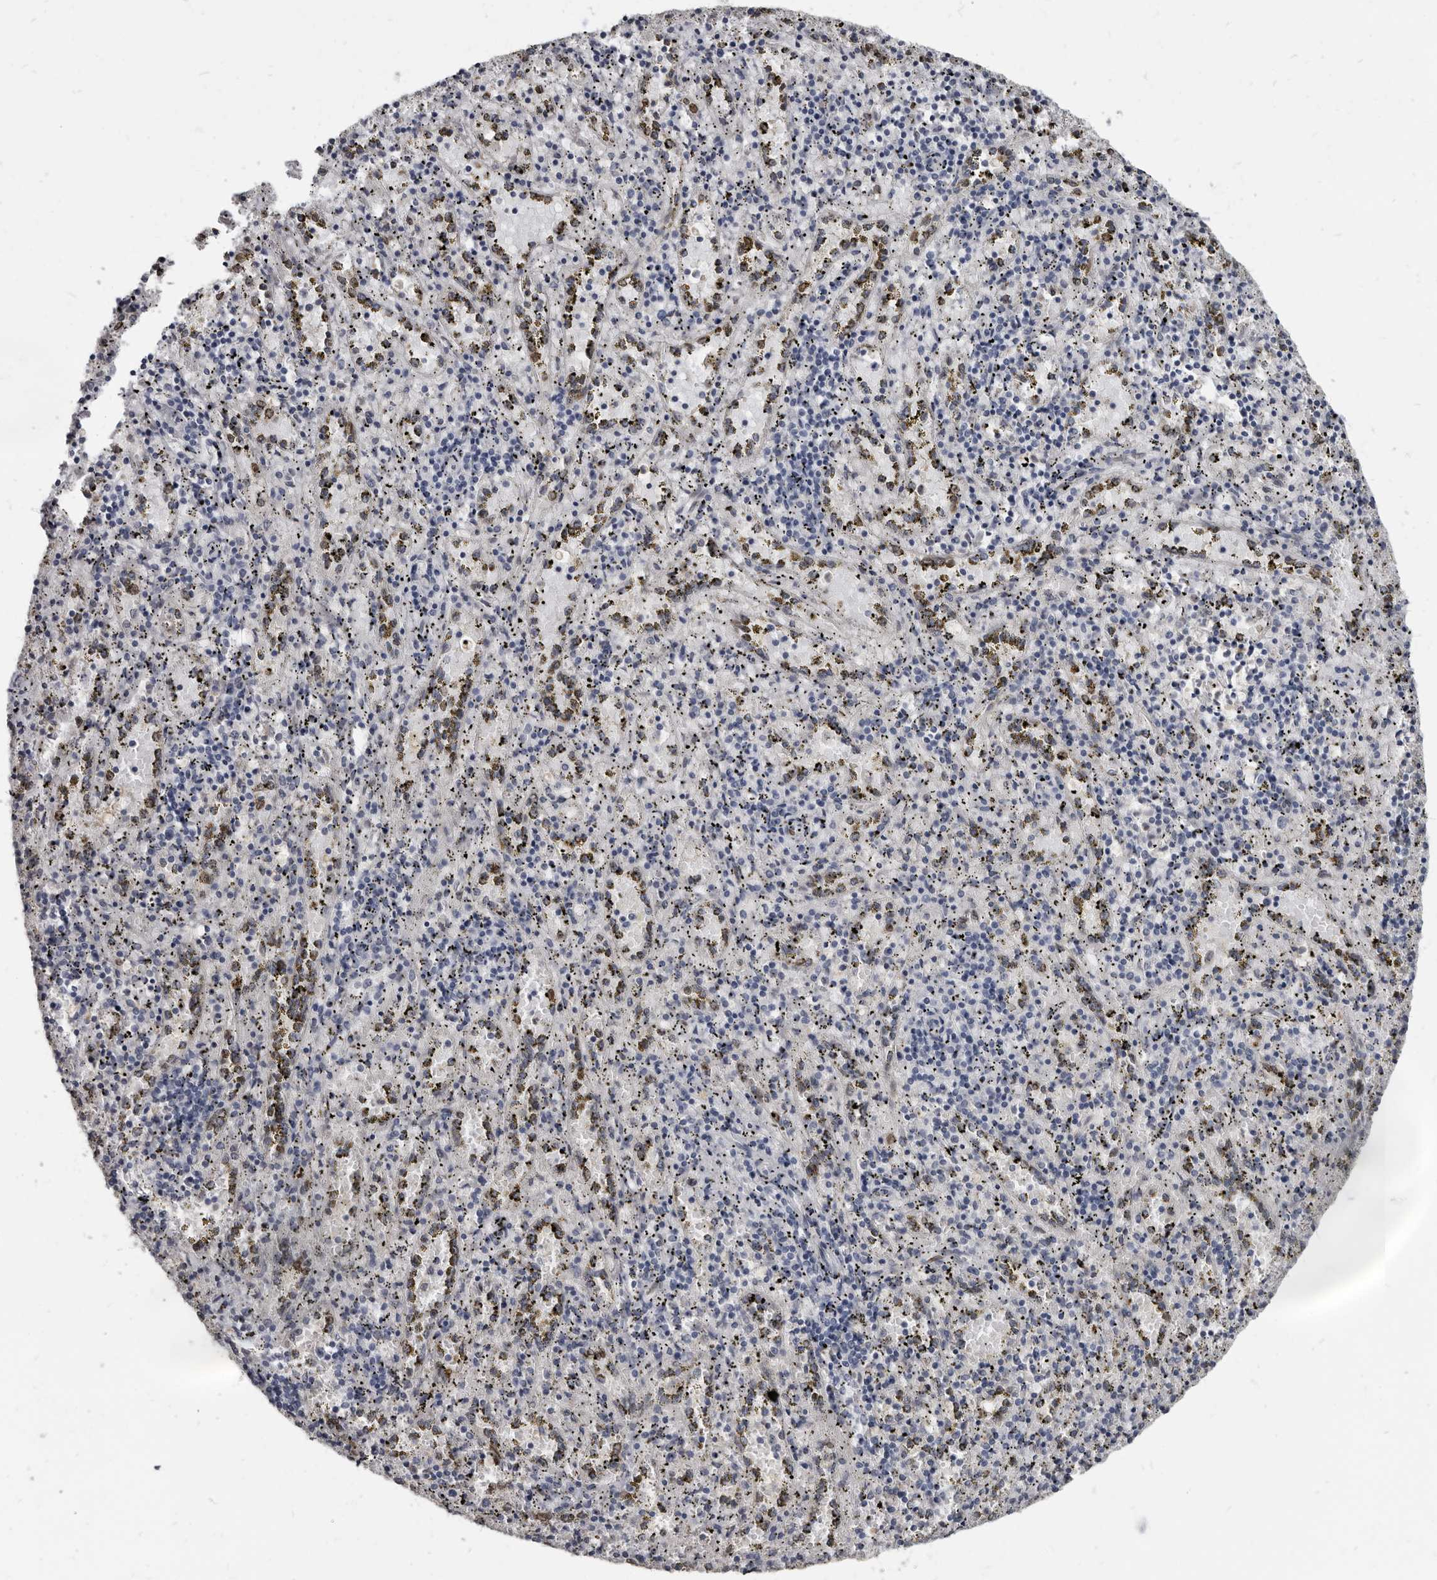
{"staining": {"intensity": "weak", "quantity": "<25%", "location": "cytoplasmic/membranous,nuclear"}, "tissue": "spleen", "cell_type": "Cells in red pulp", "image_type": "normal", "snomed": [{"axis": "morphology", "description": "Normal tissue, NOS"}, {"axis": "topography", "description": "Spleen"}], "caption": "Immunohistochemistry (IHC) histopathology image of normal spleen stained for a protein (brown), which shows no positivity in cells in red pulp. (Immunohistochemistry, brightfield microscopy, high magnification).", "gene": "MRGPRF", "patient": {"sex": "male", "age": 11}}